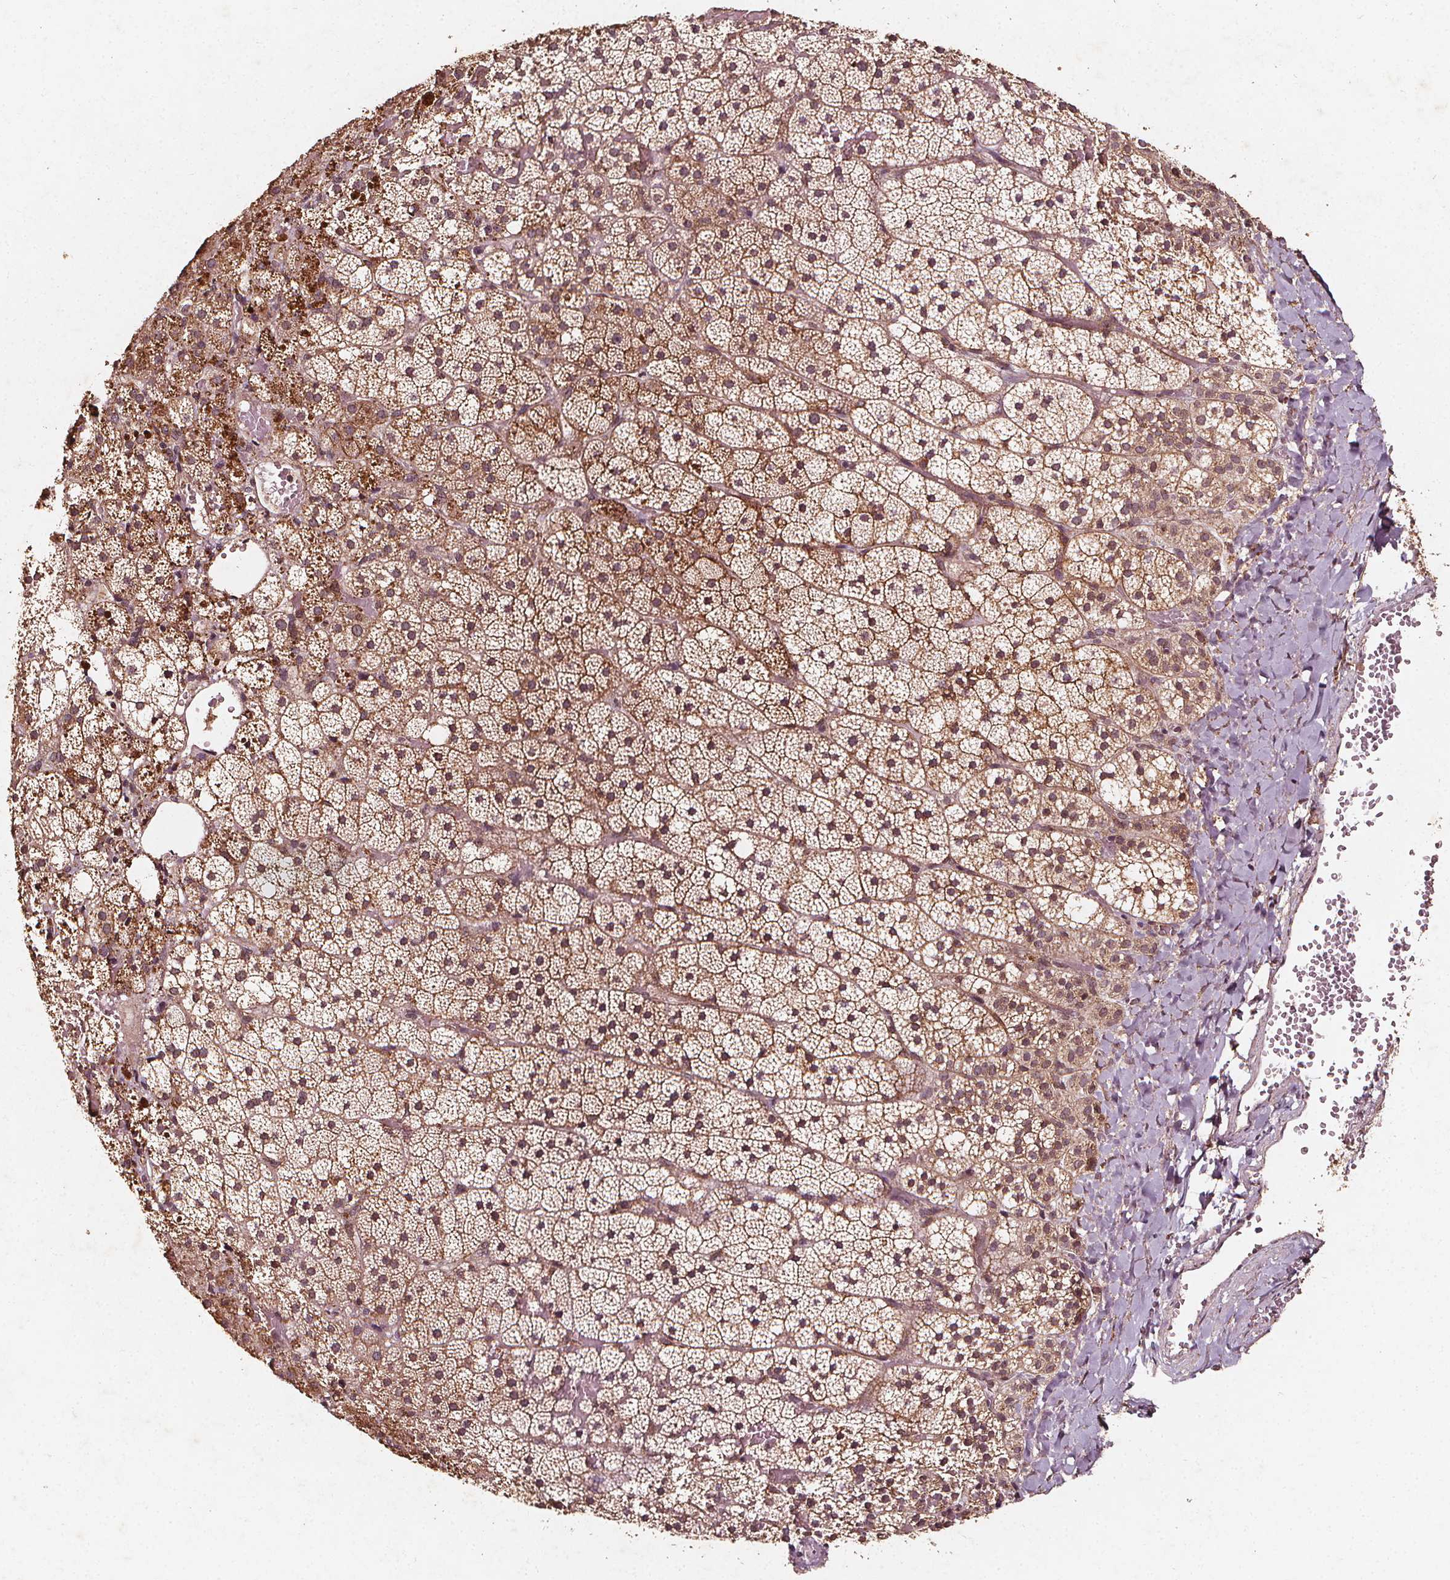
{"staining": {"intensity": "moderate", "quantity": "25%-75%", "location": "cytoplasmic/membranous"}, "tissue": "adrenal gland", "cell_type": "Glandular cells", "image_type": "normal", "snomed": [{"axis": "morphology", "description": "Normal tissue, NOS"}, {"axis": "topography", "description": "Adrenal gland"}], "caption": "This micrograph shows normal adrenal gland stained with immunohistochemistry to label a protein in brown. The cytoplasmic/membranous of glandular cells show moderate positivity for the protein. Nuclei are counter-stained blue.", "gene": "ABCA1", "patient": {"sex": "male", "age": 53}}